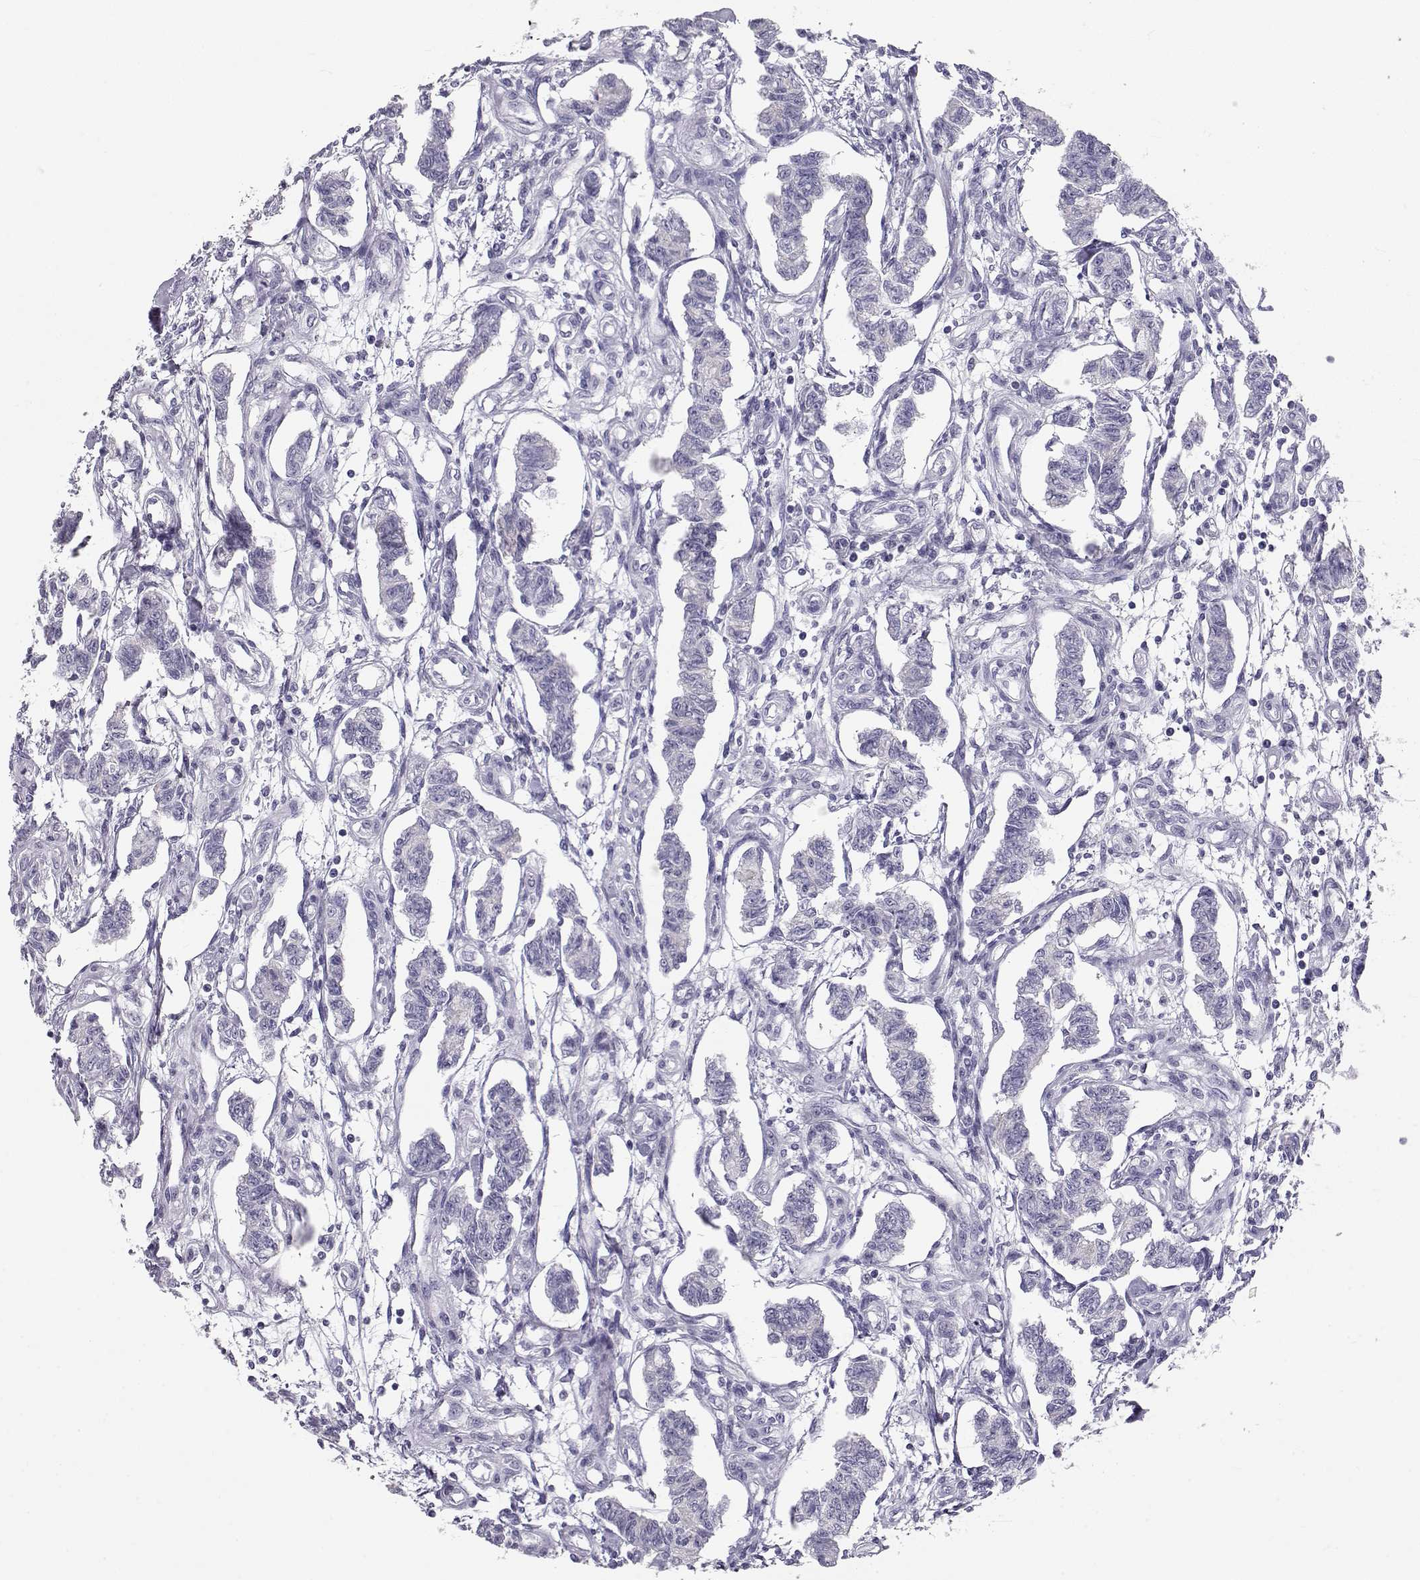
{"staining": {"intensity": "negative", "quantity": "none", "location": "none"}, "tissue": "carcinoid", "cell_type": "Tumor cells", "image_type": "cancer", "snomed": [{"axis": "morphology", "description": "Carcinoid, malignant, NOS"}, {"axis": "topography", "description": "Kidney"}], "caption": "The micrograph reveals no significant positivity in tumor cells of carcinoid.", "gene": "GPR26", "patient": {"sex": "female", "age": 41}}